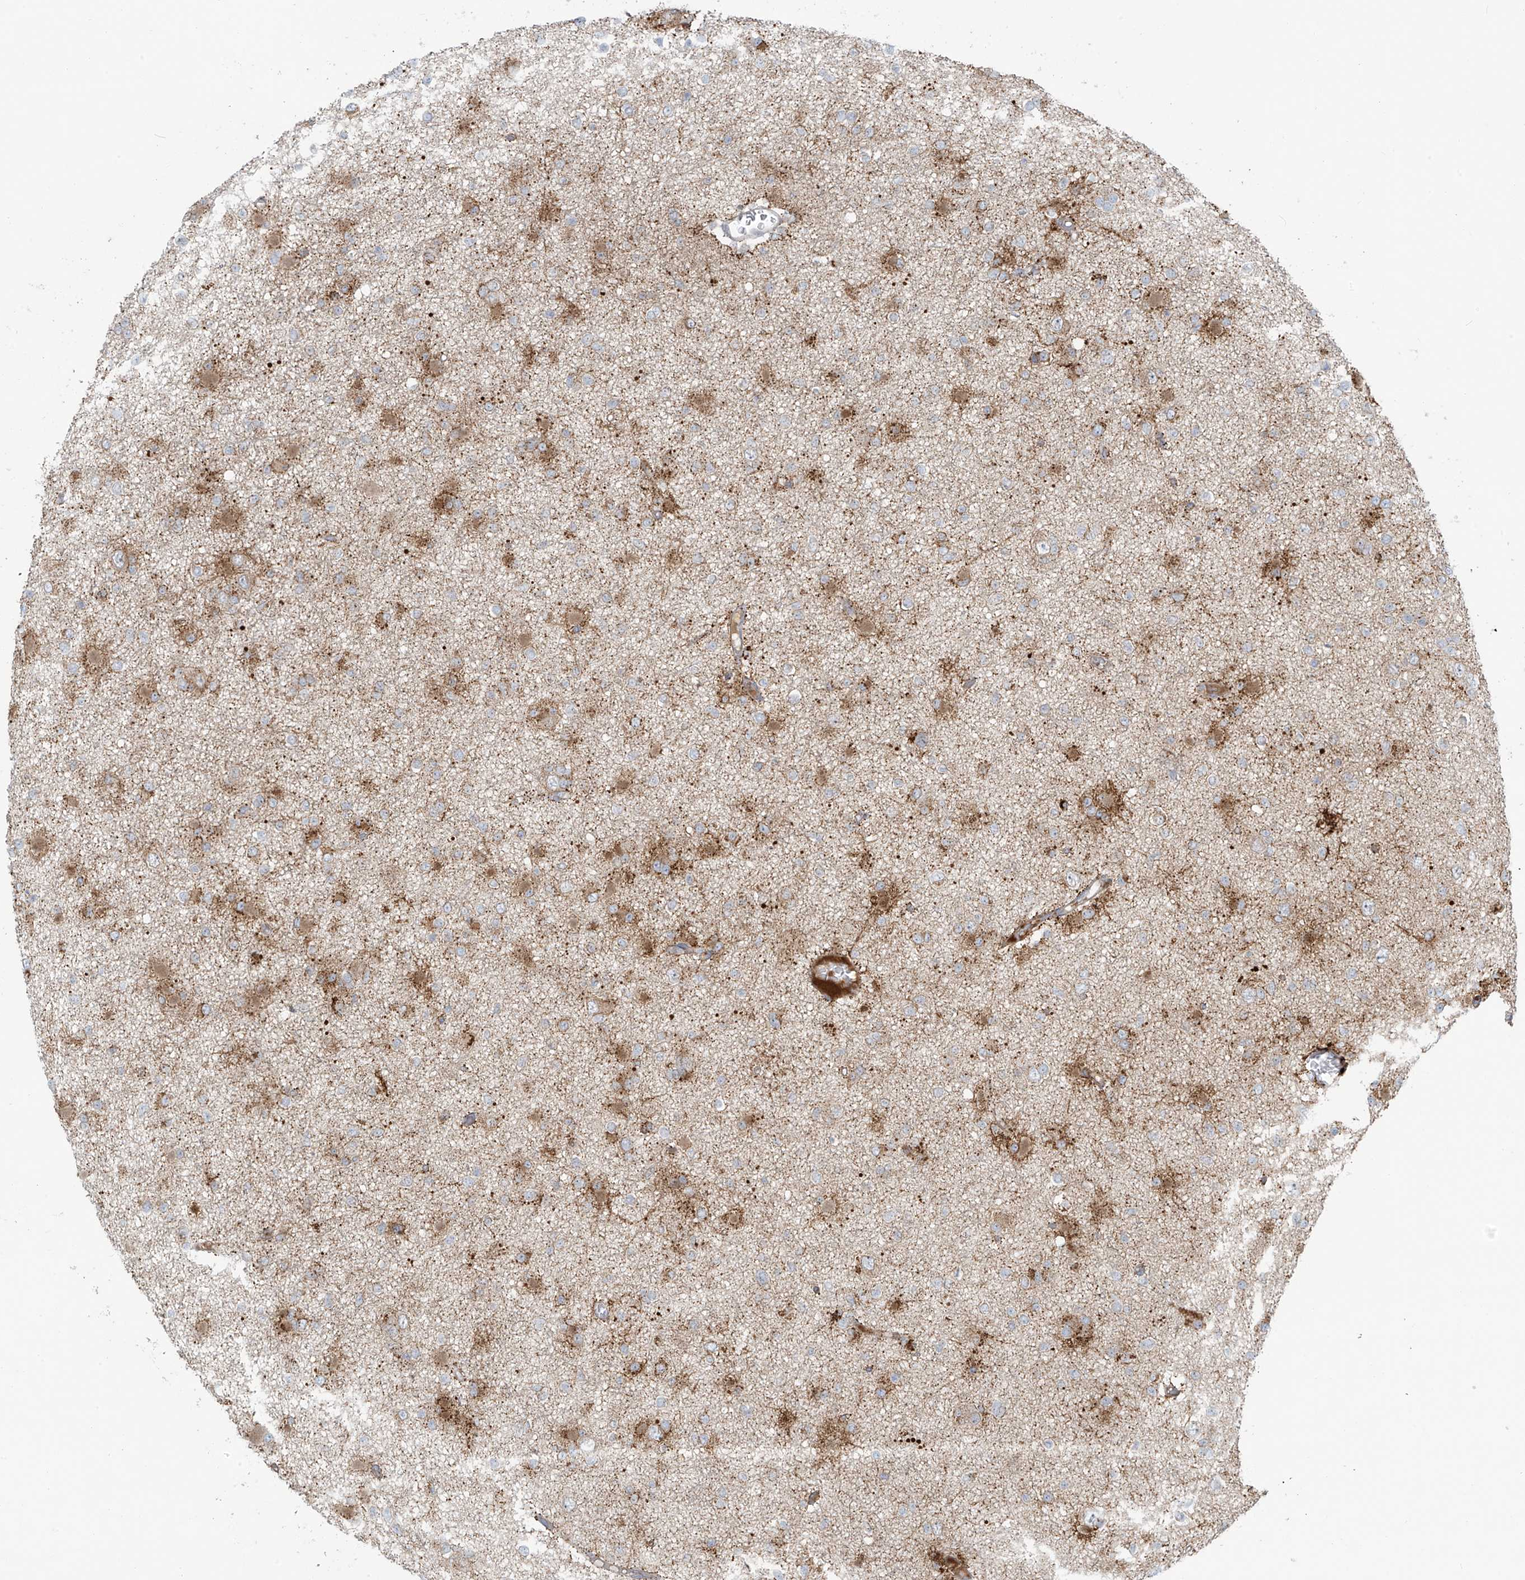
{"staining": {"intensity": "moderate", "quantity": "<25%", "location": "cytoplasmic/membranous"}, "tissue": "glioma", "cell_type": "Tumor cells", "image_type": "cancer", "snomed": [{"axis": "morphology", "description": "Glioma, malignant, Low grade"}, {"axis": "topography", "description": "Brain"}], "caption": "Malignant glioma (low-grade) stained for a protein (brown) demonstrates moderate cytoplasmic/membranous positive positivity in about <25% of tumor cells.", "gene": "LZTS3", "patient": {"sex": "female", "age": 22}}